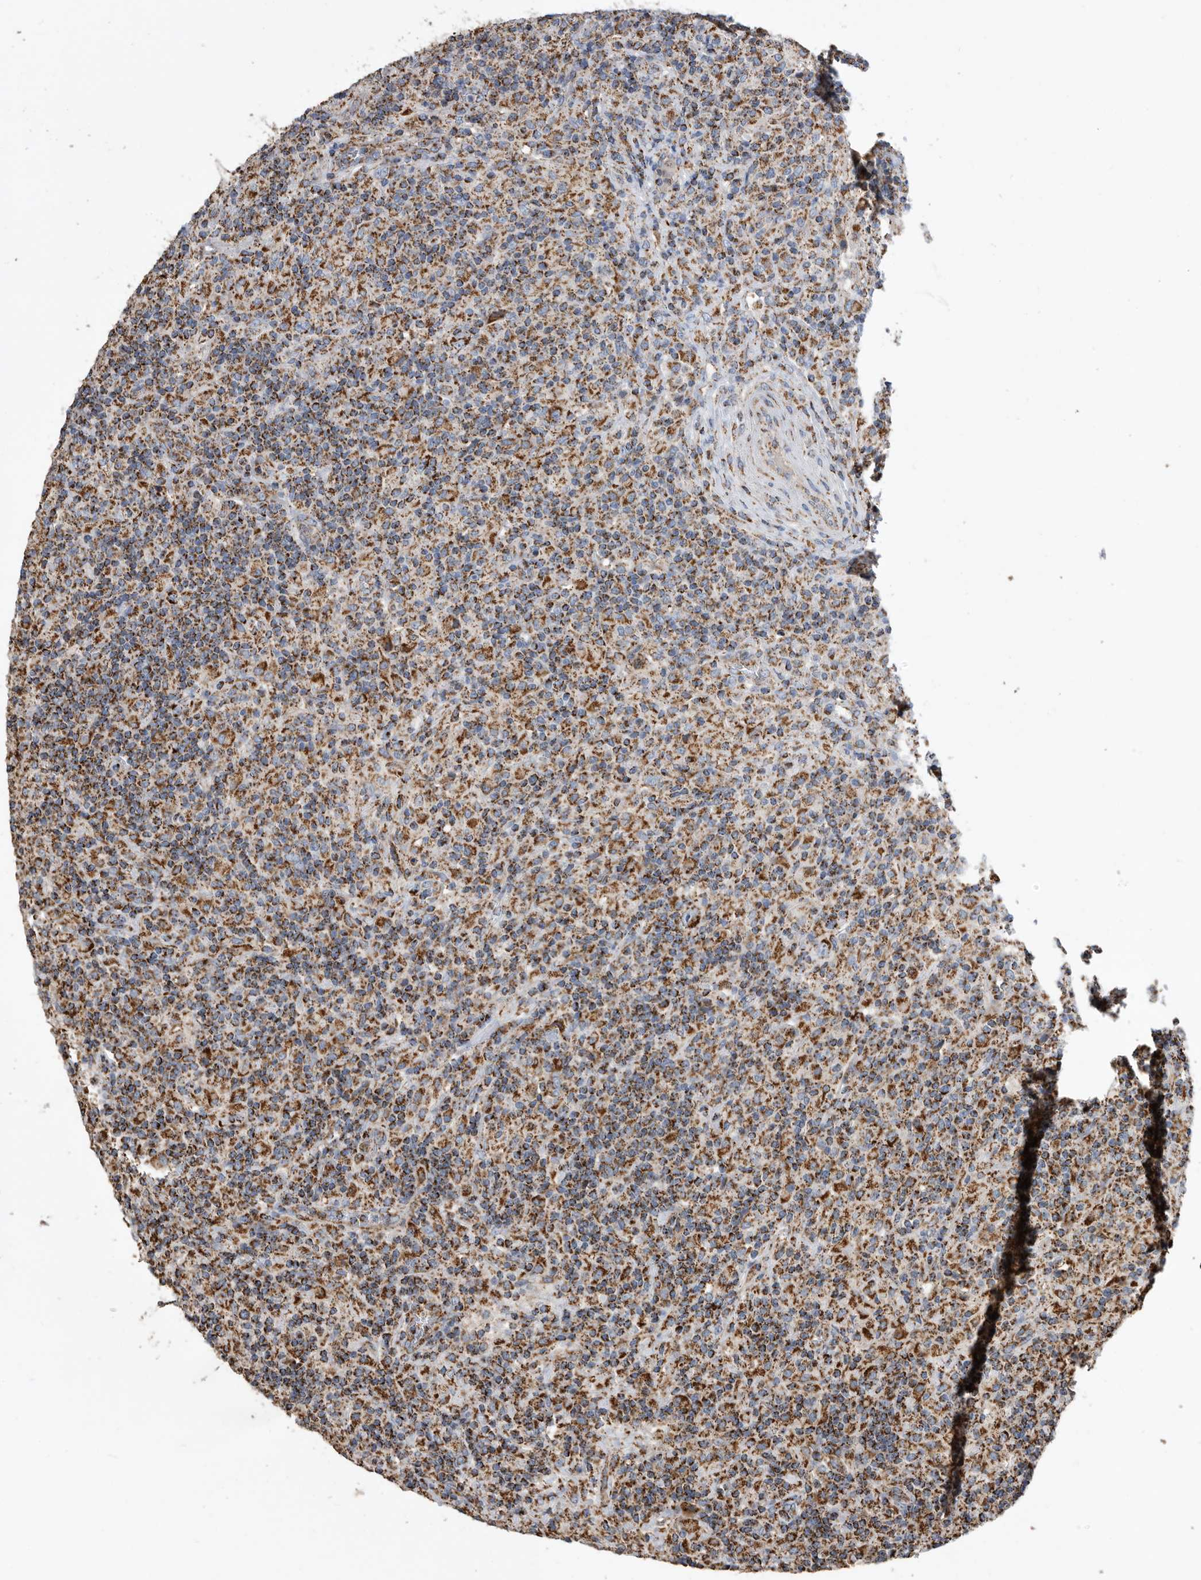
{"staining": {"intensity": "strong", "quantity": ">75%", "location": "cytoplasmic/membranous"}, "tissue": "lymphoma", "cell_type": "Tumor cells", "image_type": "cancer", "snomed": [{"axis": "morphology", "description": "Hodgkin's disease, NOS"}, {"axis": "topography", "description": "Lymph node"}], "caption": "About >75% of tumor cells in human lymphoma display strong cytoplasmic/membranous protein positivity as visualized by brown immunohistochemical staining.", "gene": "WFDC1", "patient": {"sex": "male", "age": 70}}